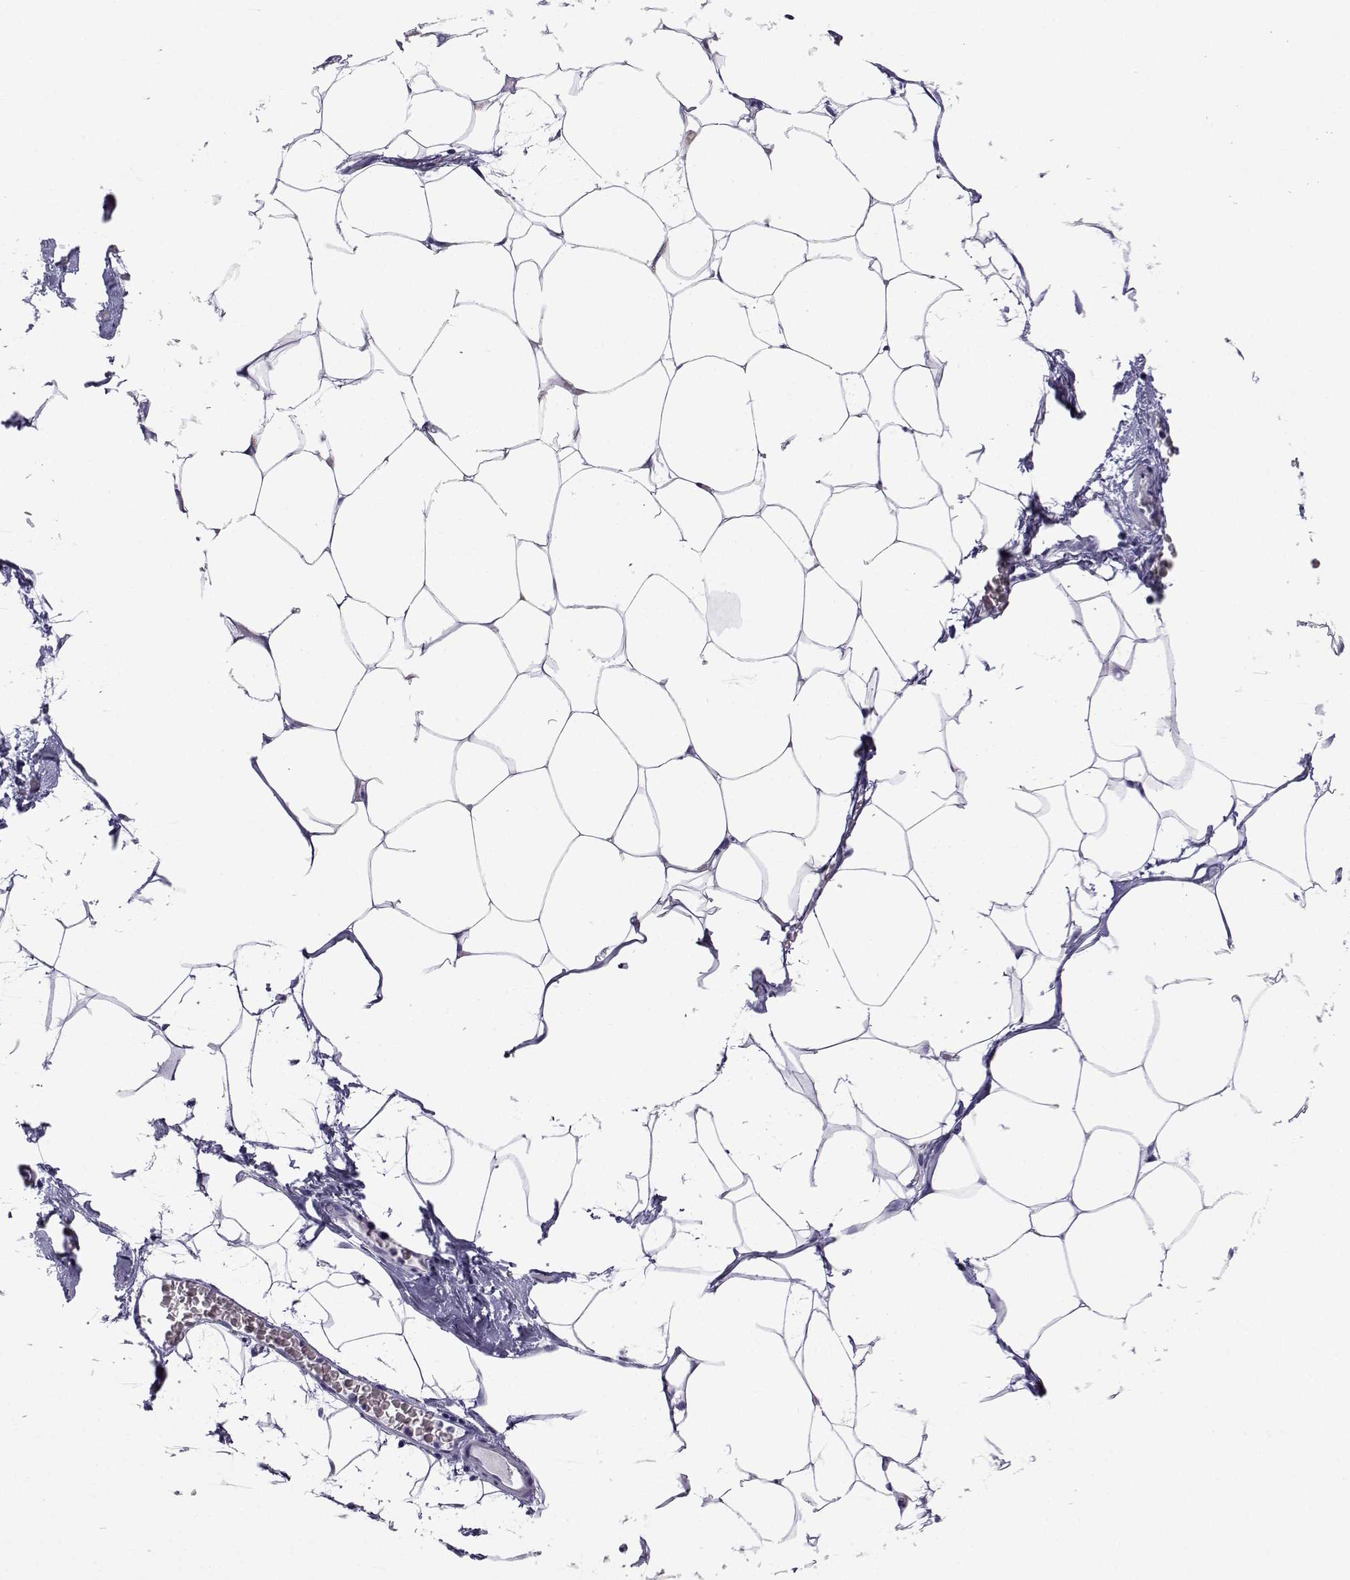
{"staining": {"intensity": "negative", "quantity": "none", "location": "none"}, "tissue": "adipose tissue", "cell_type": "Adipocytes", "image_type": "normal", "snomed": [{"axis": "morphology", "description": "Normal tissue, NOS"}, {"axis": "topography", "description": "Adipose tissue"}], "caption": "Adipocytes are negative for brown protein staining in unremarkable adipose tissue. (Brightfield microscopy of DAB (3,3'-diaminobenzidine) immunohistochemistry (IHC) at high magnification).", "gene": "ACTL7A", "patient": {"sex": "male", "age": 57}}